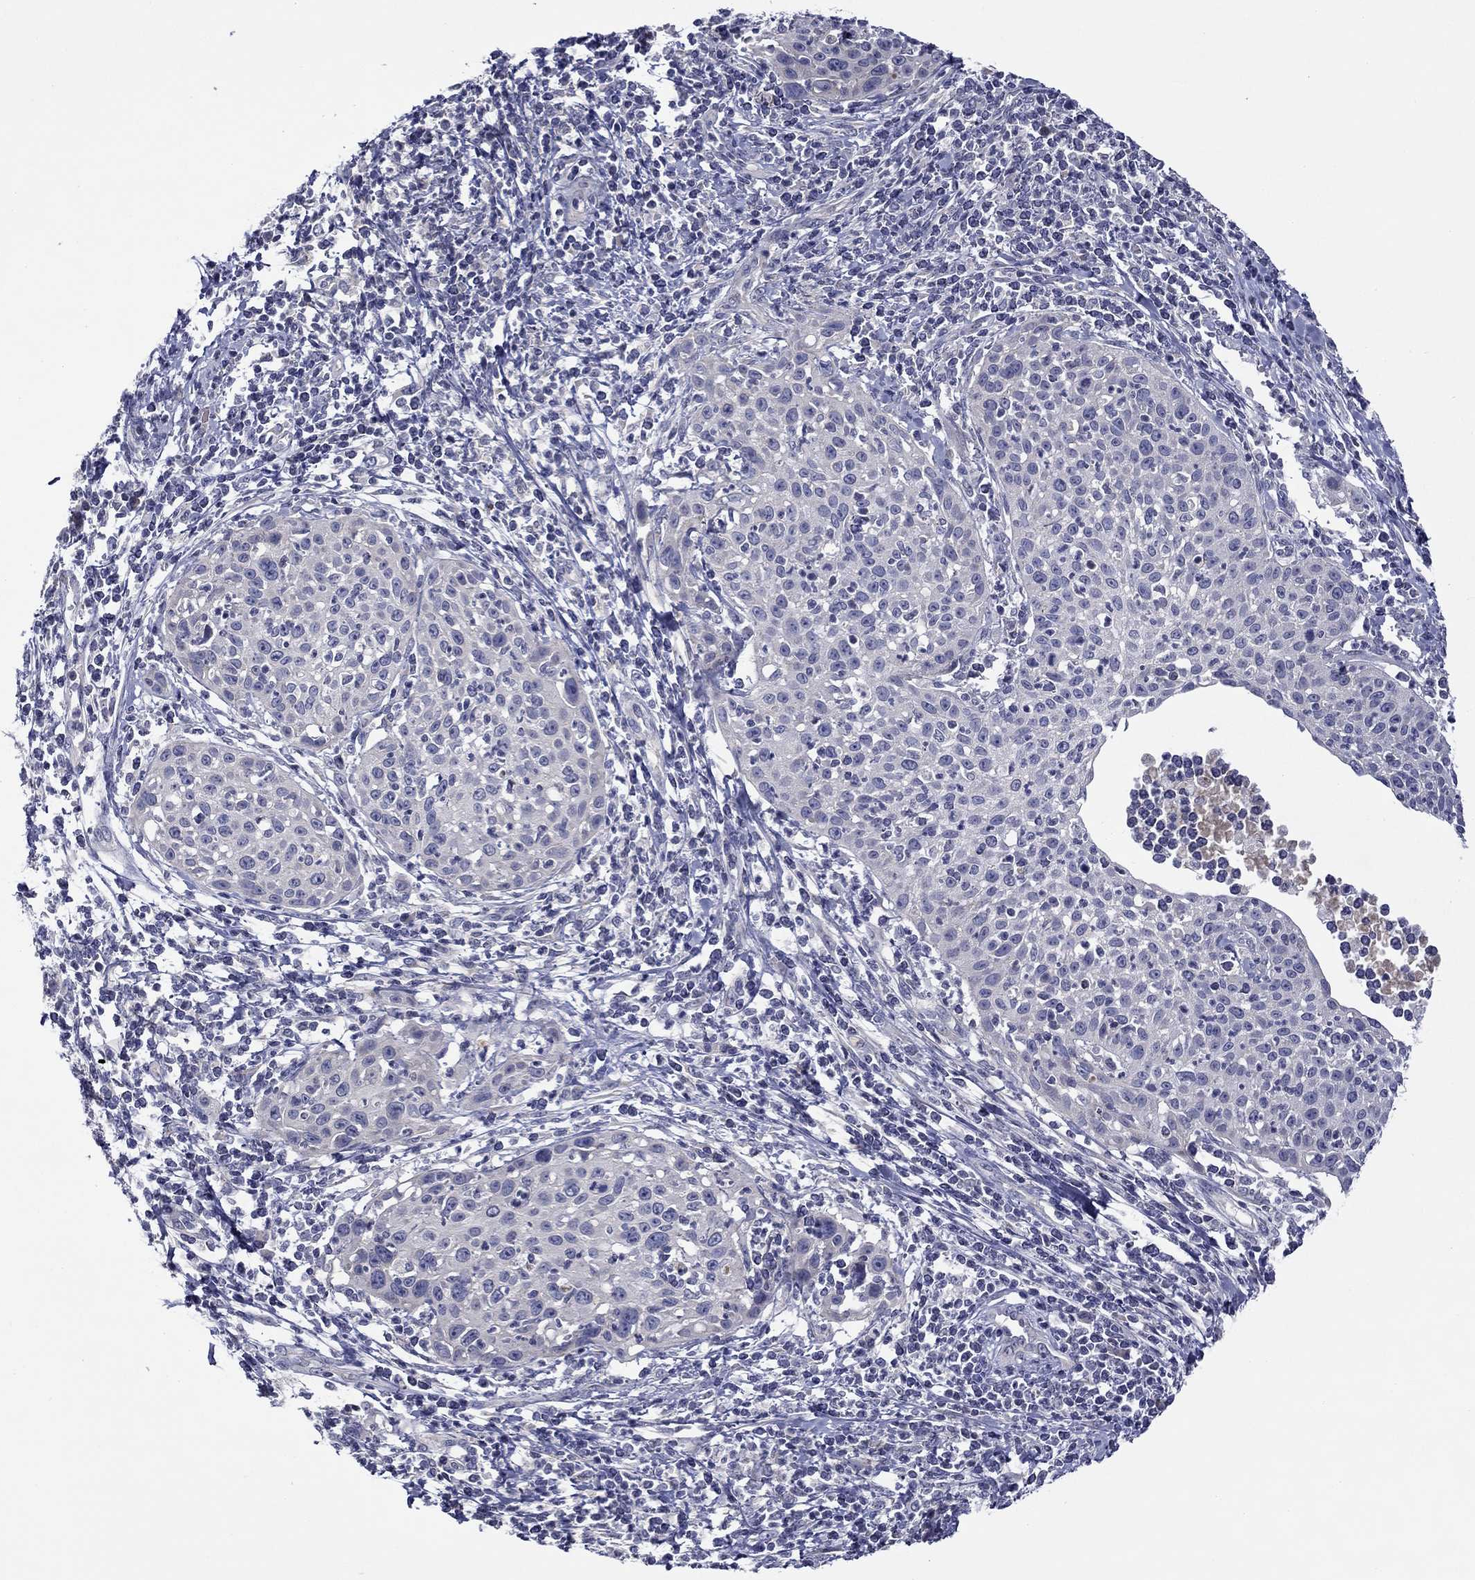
{"staining": {"intensity": "negative", "quantity": "none", "location": "none"}, "tissue": "cervical cancer", "cell_type": "Tumor cells", "image_type": "cancer", "snomed": [{"axis": "morphology", "description": "Squamous cell carcinoma, NOS"}, {"axis": "topography", "description": "Cervix"}], "caption": "Immunohistochemistry (IHC) micrograph of neoplastic tissue: cervical cancer stained with DAB (3,3'-diaminobenzidine) displays no significant protein expression in tumor cells.", "gene": "SPATA7", "patient": {"sex": "female", "age": 26}}